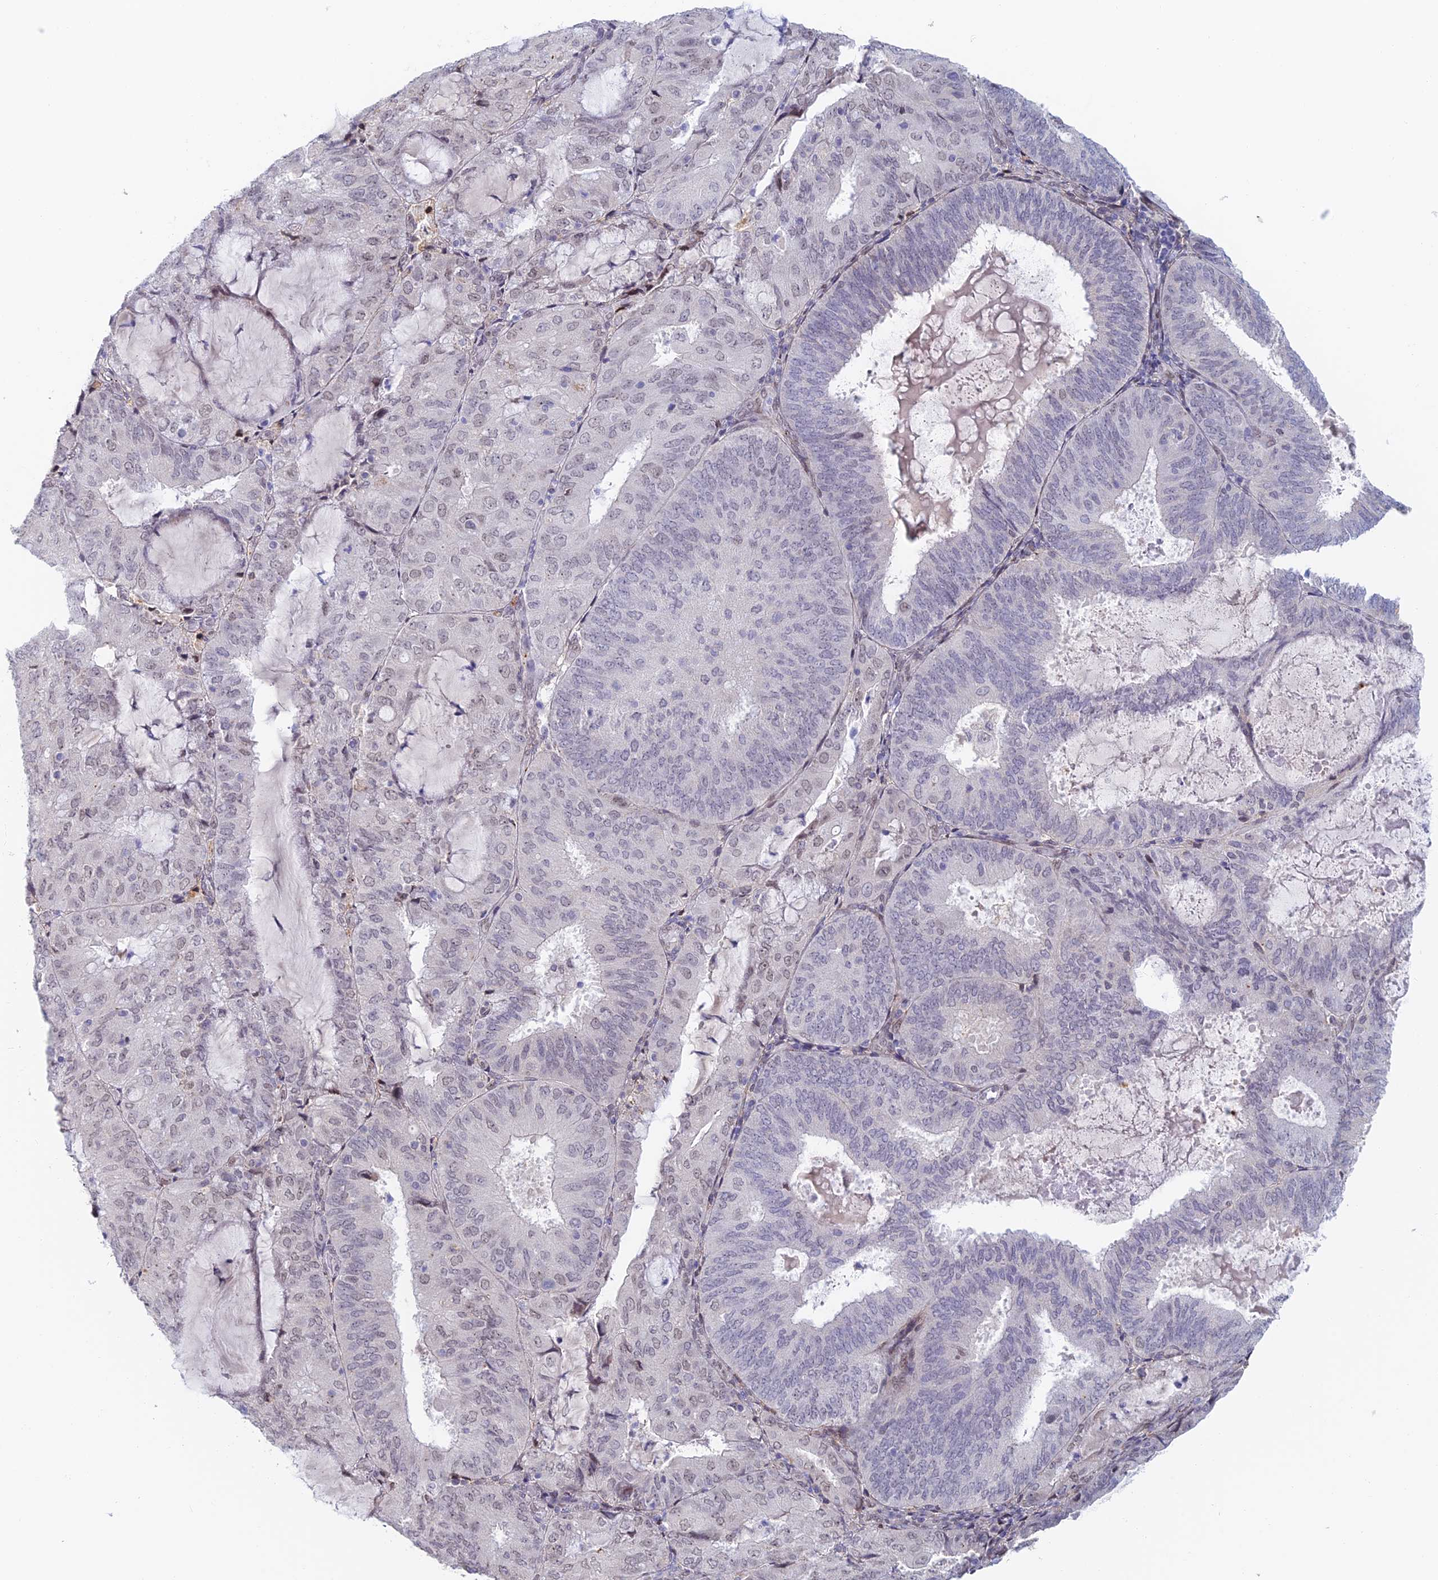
{"staining": {"intensity": "weak", "quantity": "<25%", "location": "nuclear"}, "tissue": "endometrial cancer", "cell_type": "Tumor cells", "image_type": "cancer", "snomed": [{"axis": "morphology", "description": "Adenocarcinoma, NOS"}, {"axis": "topography", "description": "Endometrium"}], "caption": "This is an IHC histopathology image of endometrial cancer (adenocarcinoma). There is no expression in tumor cells.", "gene": "ZUP1", "patient": {"sex": "female", "age": 81}}